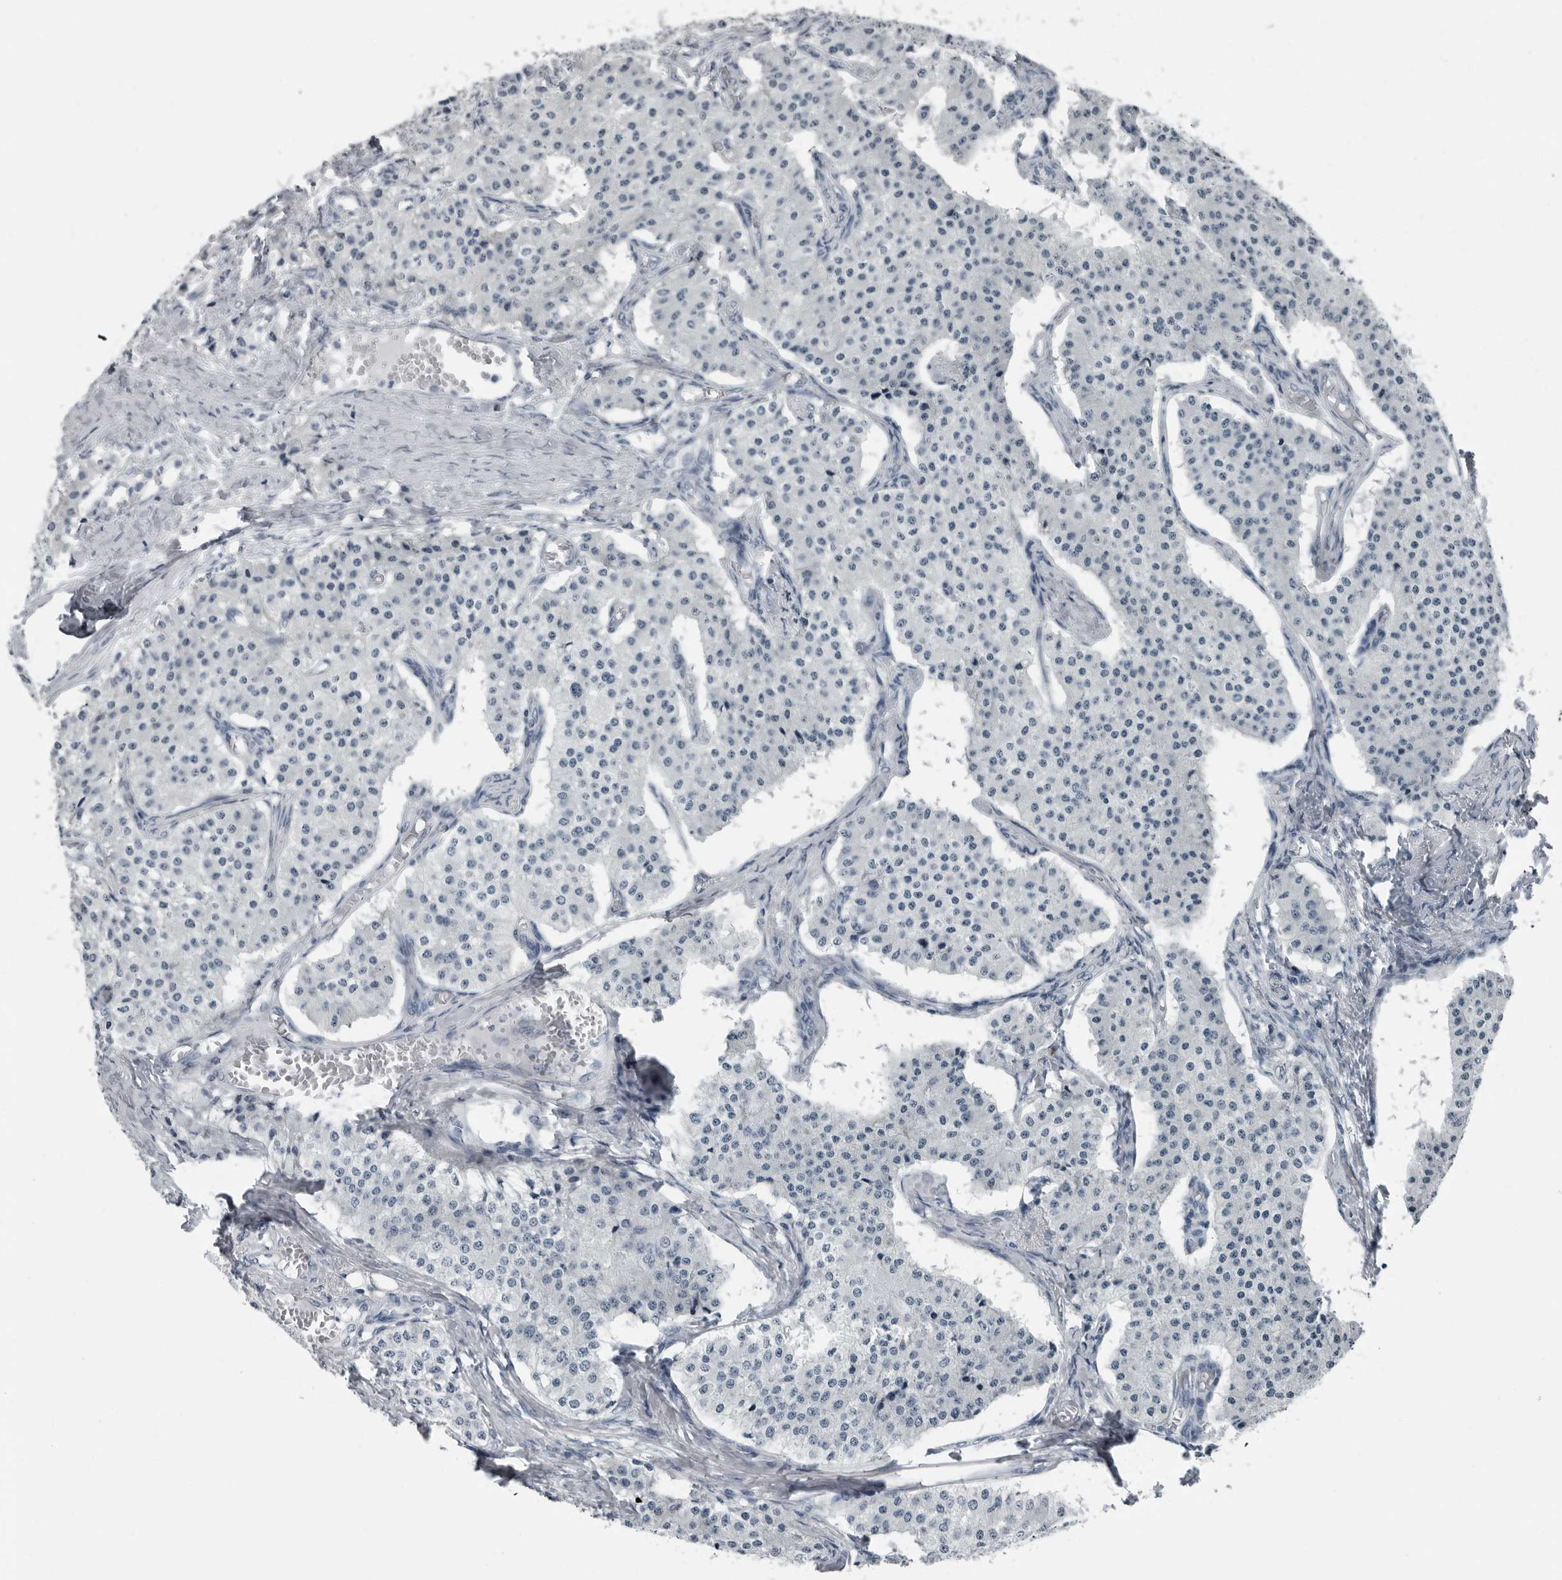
{"staining": {"intensity": "negative", "quantity": "none", "location": "none"}, "tissue": "carcinoid", "cell_type": "Tumor cells", "image_type": "cancer", "snomed": [{"axis": "morphology", "description": "Carcinoid, malignant, NOS"}, {"axis": "topography", "description": "Colon"}], "caption": "Carcinoid (malignant) stained for a protein using immunohistochemistry (IHC) demonstrates no positivity tumor cells.", "gene": "PDCD11", "patient": {"sex": "female", "age": 52}}